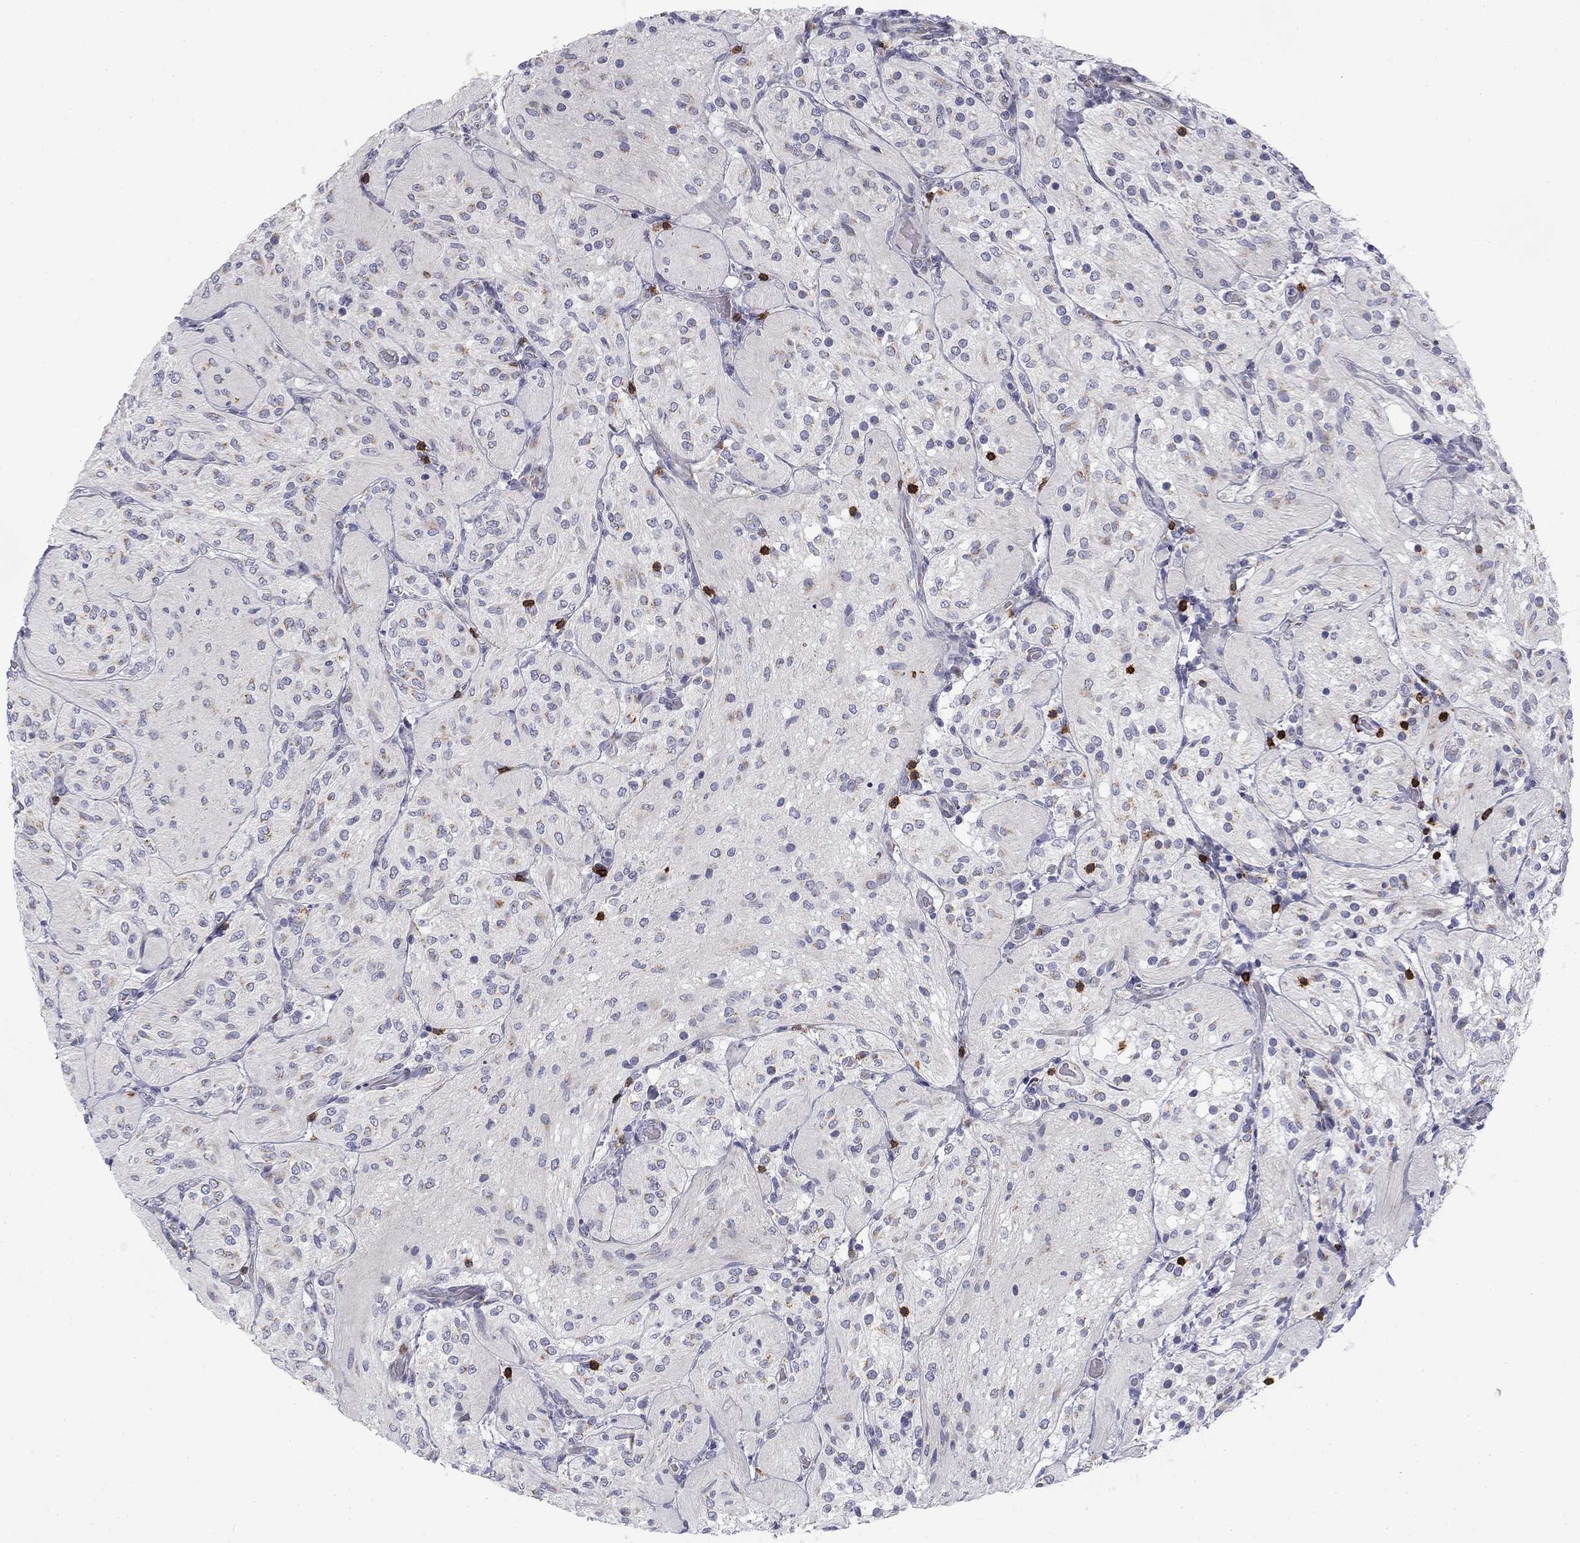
{"staining": {"intensity": "negative", "quantity": "none", "location": "none"}, "tissue": "glioma", "cell_type": "Tumor cells", "image_type": "cancer", "snomed": [{"axis": "morphology", "description": "Glioma, malignant, Low grade"}, {"axis": "topography", "description": "Brain"}], "caption": "Immunohistochemistry image of human malignant glioma (low-grade) stained for a protein (brown), which demonstrates no expression in tumor cells. (DAB IHC visualized using brightfield microscopy, high magnification).", "gene": "TRAT1", "patient": {"sex": "male", "age": 3}}